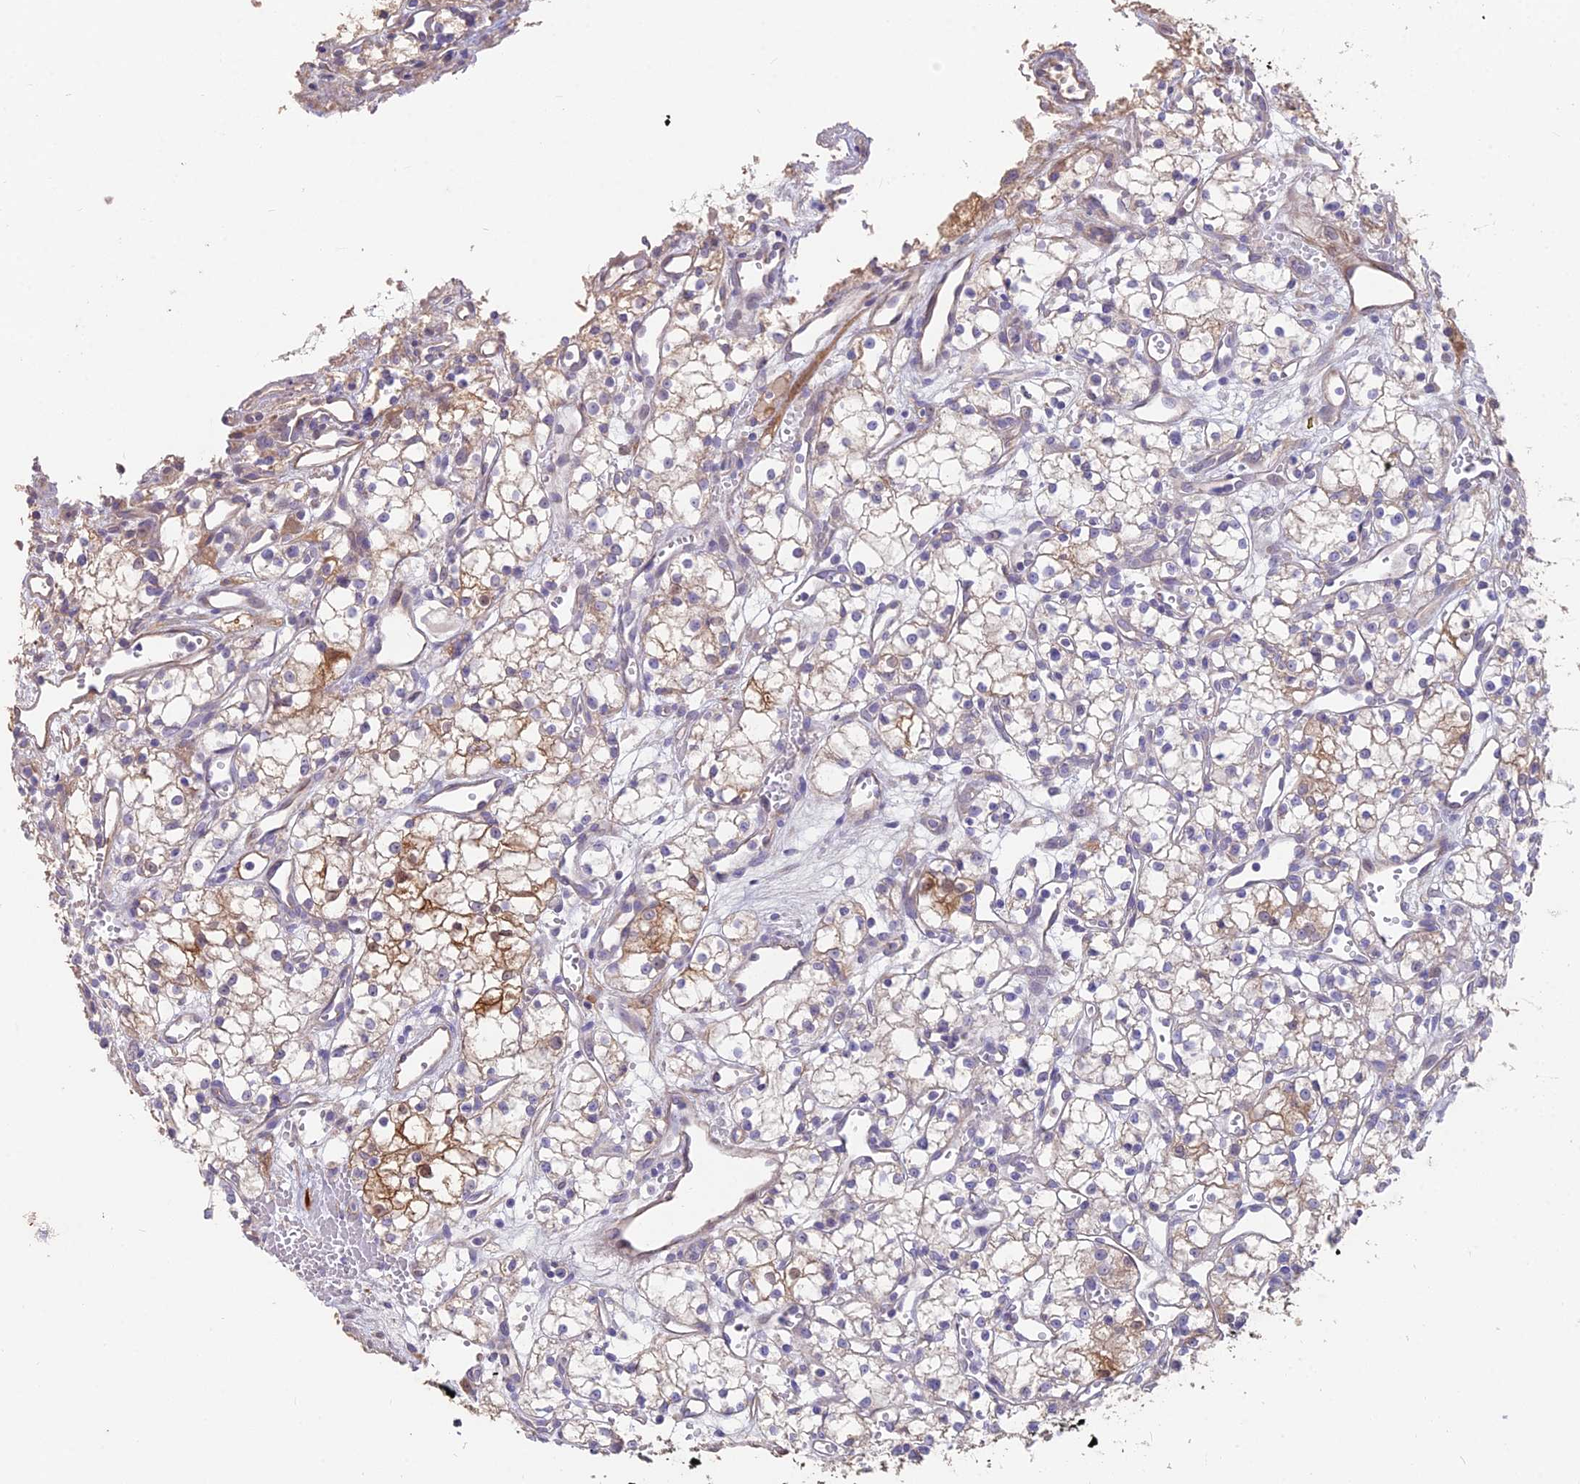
{"staining": {"intensity": "moderate", "quantity": "25%-75%", "location": "cytoplasmic/membranous"}, "tissue": "renal cancer", "cell_type": "Tumor cells", "image_type": "cancer", "snomed": [{"axis": "morphology", "description": "Adenocarcinoma, NOS"}, {"axis": "topography", "description": "Kidney"}], "caption": "Renal adenocarcinoma stained with a protein marker reveals moderate staining in tumor cells.", "gene": "FAM168B", "patient": {"sex": "male", "age": 59}}